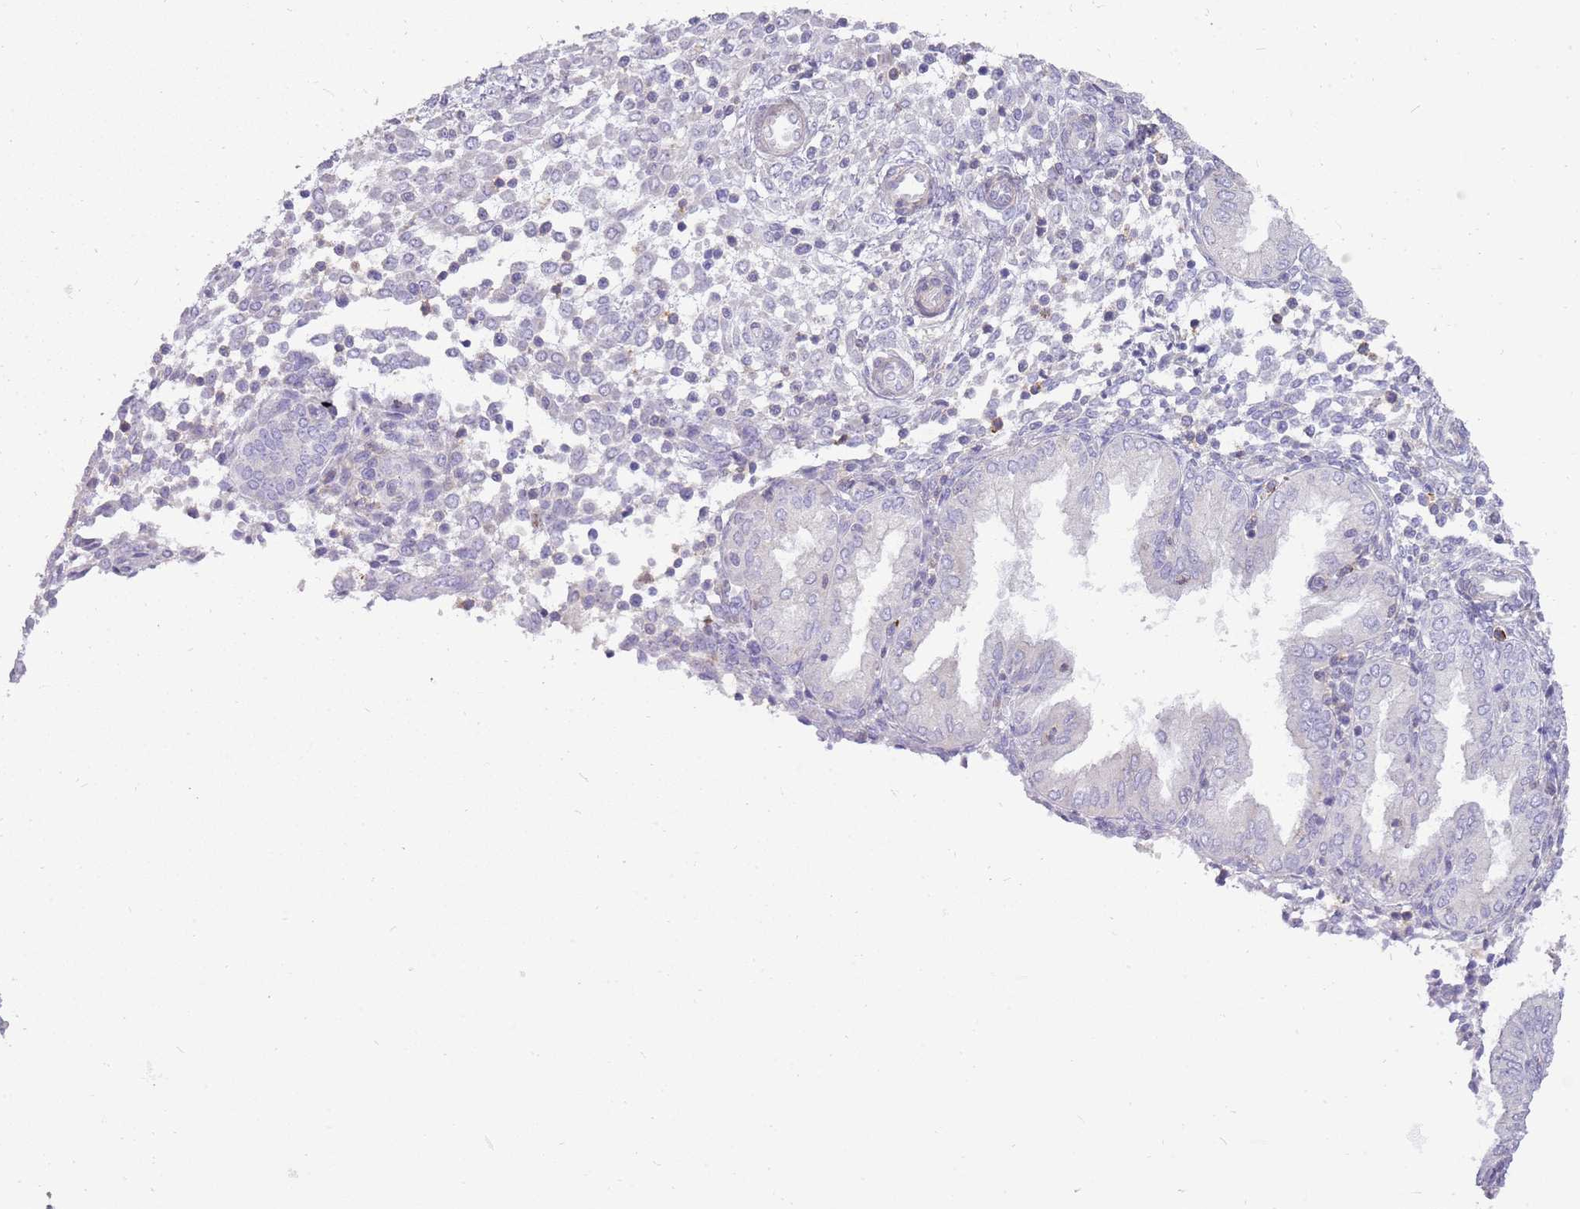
{"staining": {"intensity": "negative", "quantity": "none", "location": "none"}, "tissue": "endometrium", "cell_type": "Cells in endometrial stroma", "image_type": "normal", "snomed": [{"axis": "morphology", "description": "Normal tissue, NOS"}, {"axis": "topography", "description": "Endometrium"}], "caption": "DAB (3,3'-diaminobenzidine) immunohistochemical staining of normal human endometrium reveals no significant positivity in cells in endometrial stroma. The staining was performed using DAB (3,3'-diaminobenzidine) to visualize the protein expression in brown, while the nuclei were stained in blue with hematoxylin (Magnification: 20x).", "gene": "DIPK1C", "patient": {"sex": "female", "age": 53}}